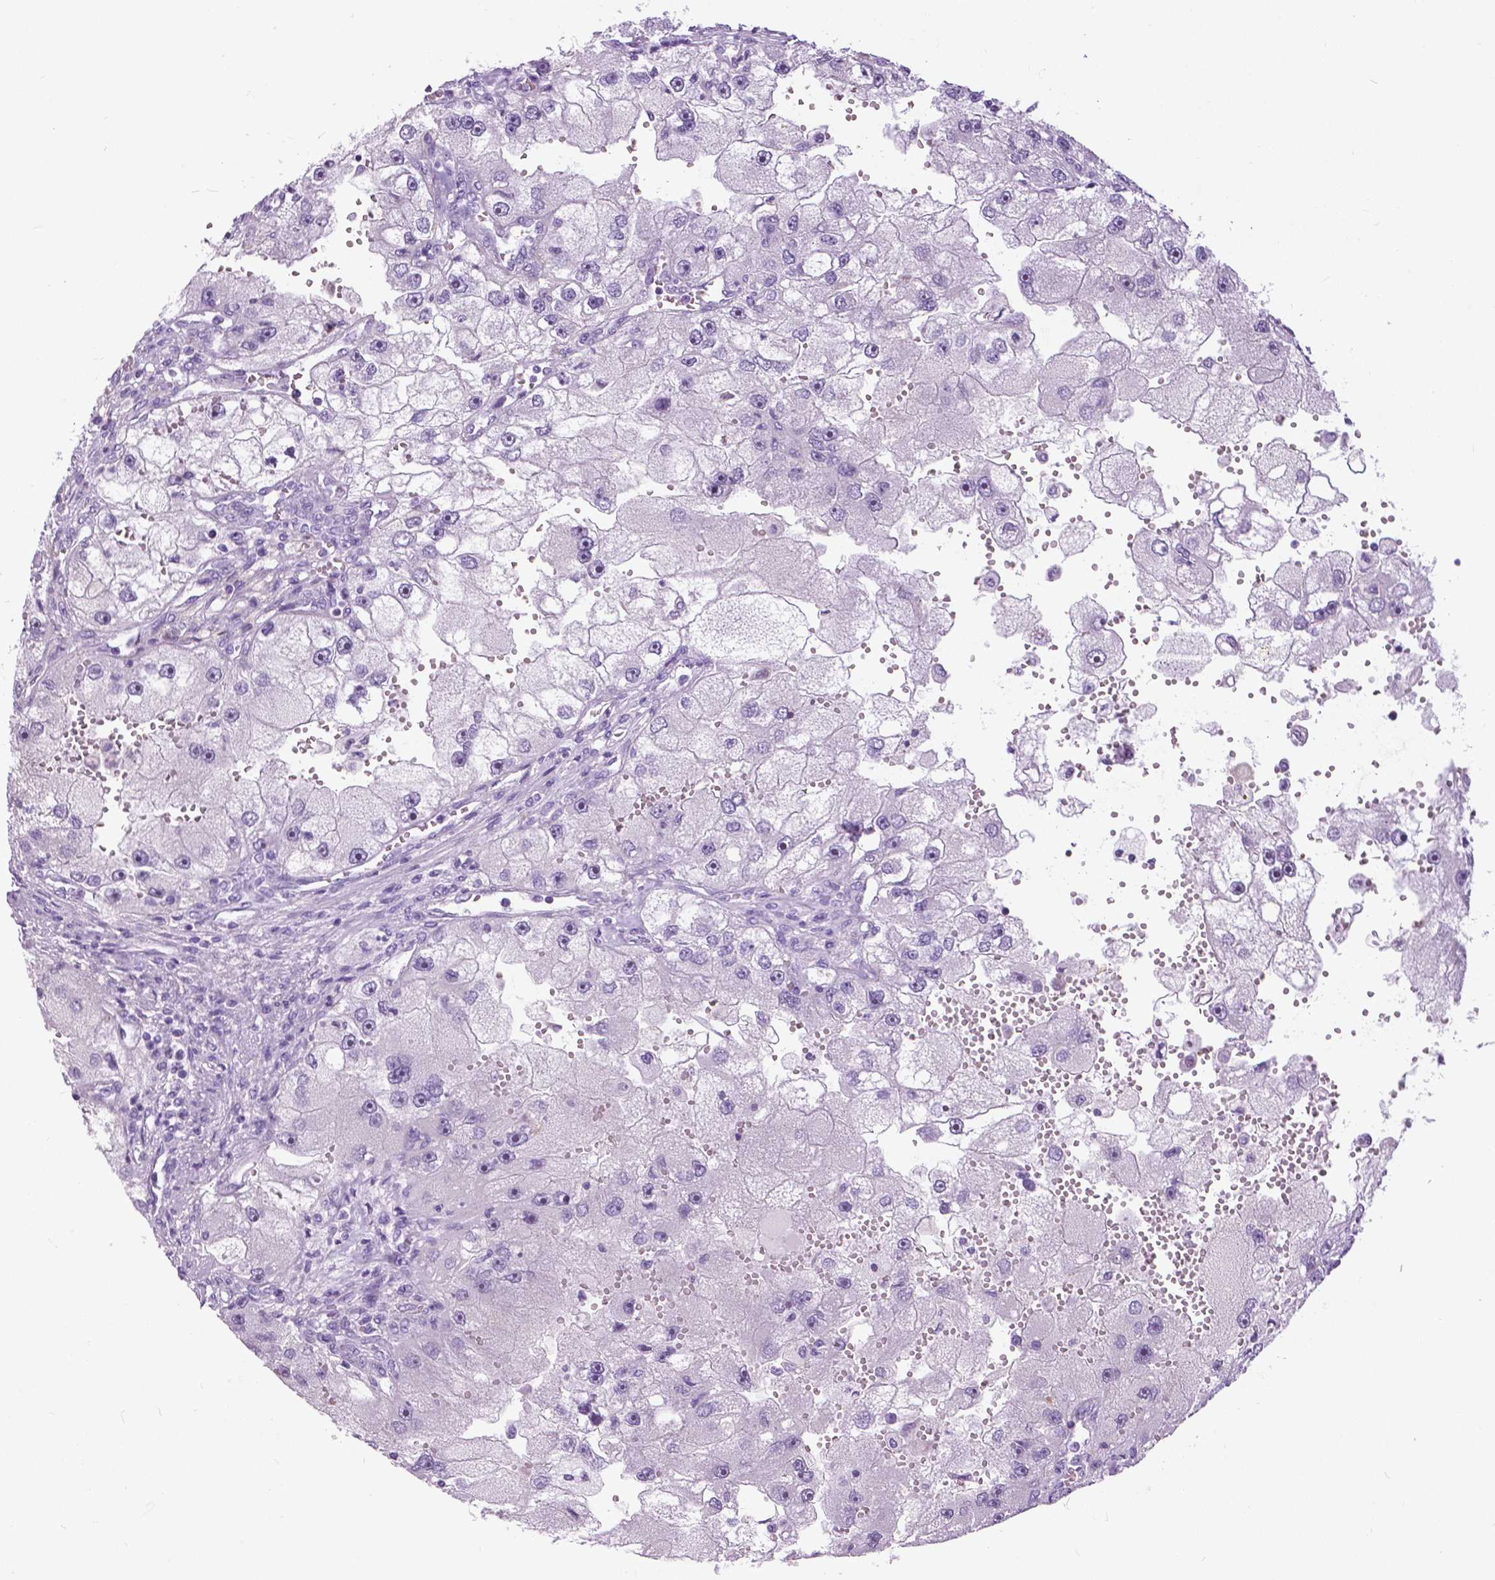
{"staining": {"intensity": "negative", "quantity": "none", "location": "none"}, "tissue": "renal cancer", "cell_type": "Tumor cells", "image_type": "cancer", "snomed": [{"axis": "morphology", "description": "Adenocarcinoma, NOS"}, {"axis": "topography", "description": "Kidney"}], "caption": "The image demonstrates no staining of tumor cells in renal cancer (adenocarcinoma). (DAB IHC, high magnification).", "gene": "TP53TG5", "patient": {"sex": "male", "age": 63}}